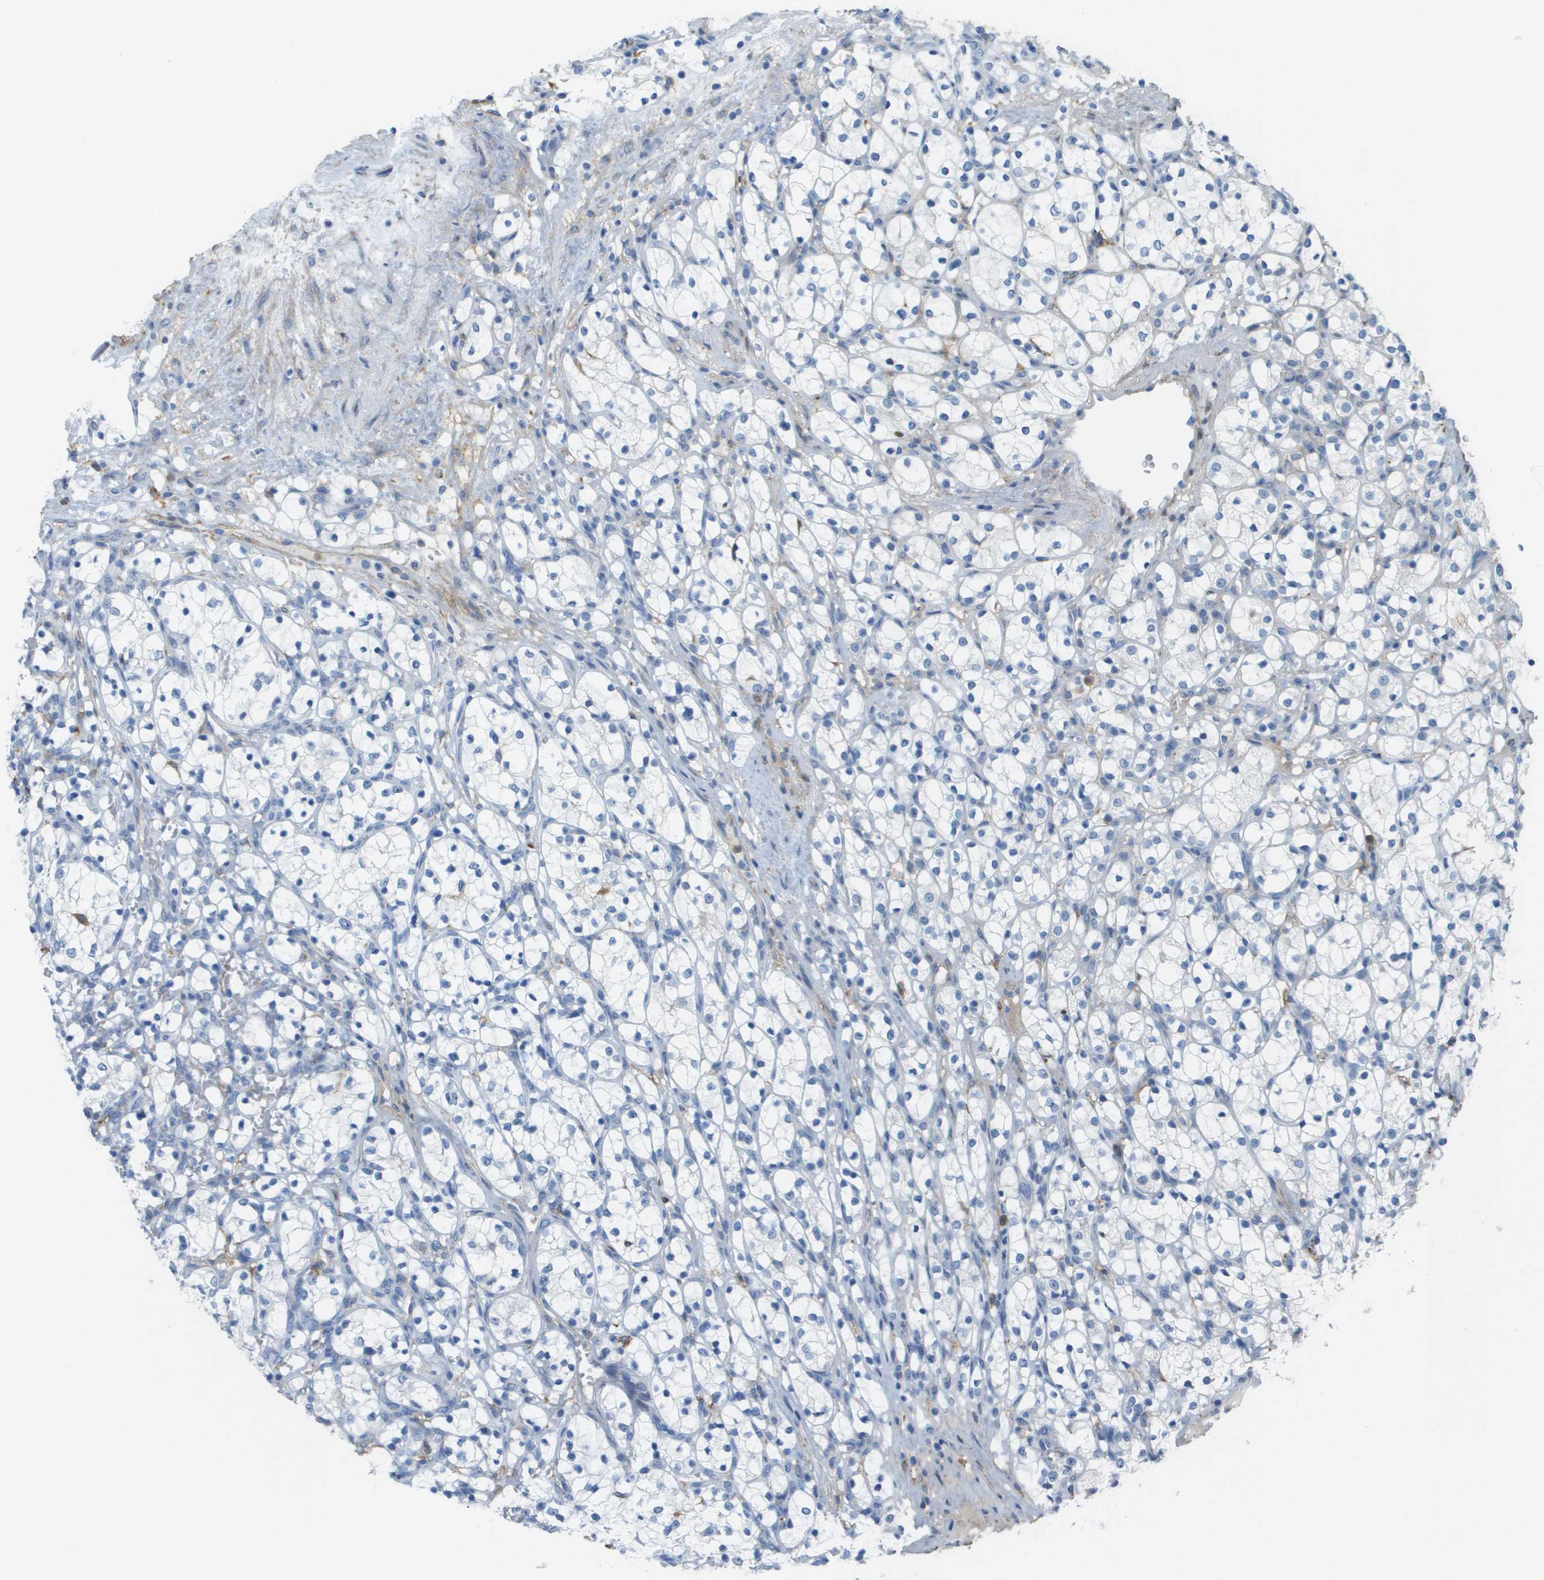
{"staining": {"intensity": "negative", "quantity": "none", "location": "none"}, "tissue": "renal cancer", "cell_type": "Tumor cells", "image_type": "cancer", "snomed": [{"axis": "morphology", "description": "Adenocarcinoma, NOS"}, {"axis": "topography", "description": "Kidney"}], "caption": "Immunohistochemistry of renal adenocarcinoma shows no positivity in tumor cells.", "gene": "ZBTB43", "patient": {"sex": "female", "age": 69}}